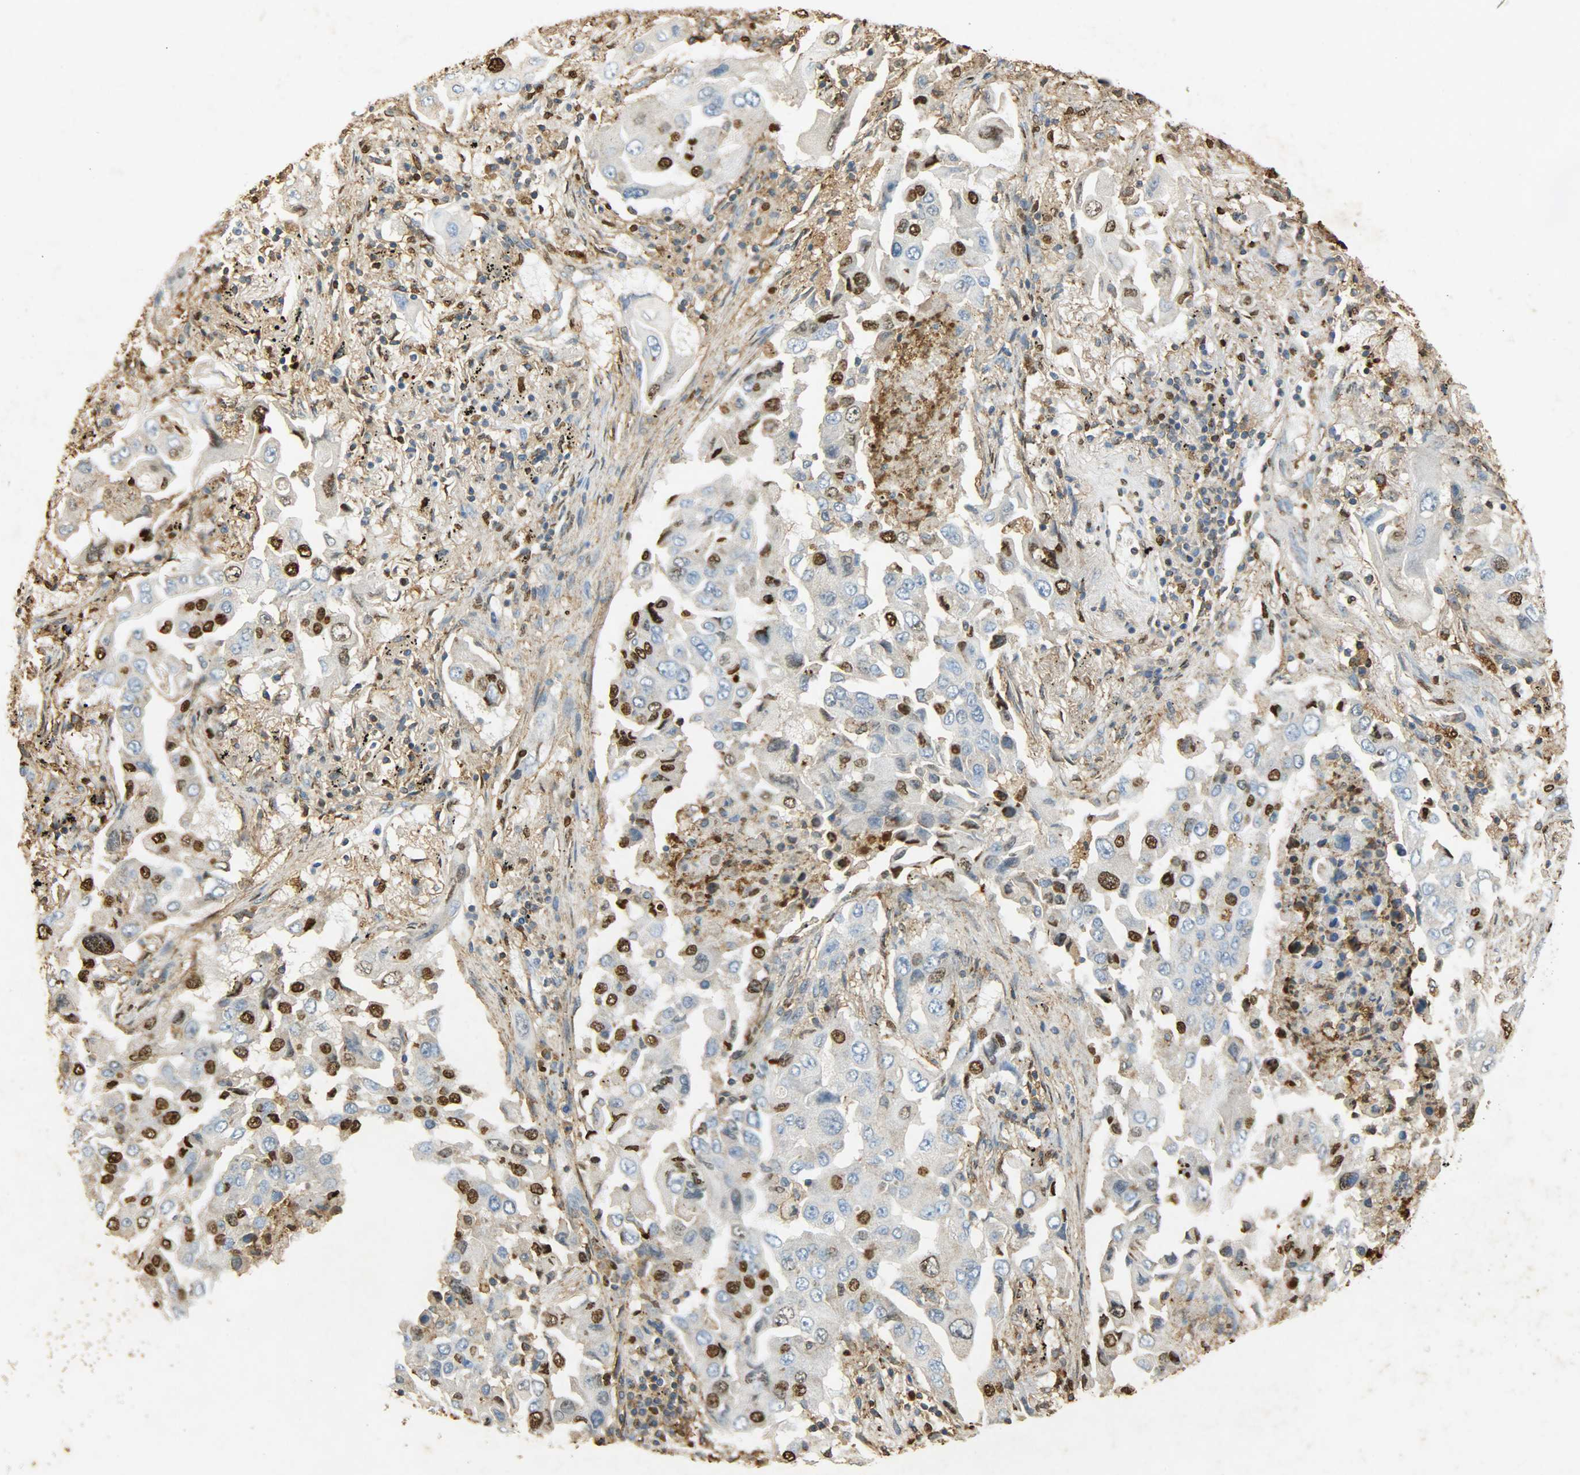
{"staining": {"intensity": "strong", "quantity": "25%-75%", "location": "nuclear"}, "tissue": "lung cancer", "cell_type": "Tumor cells", "image_type": "cancer", "snomed": [{"axis": "morphology", "description": "Adenocarcinoma, NOS"}, {"axis": "topography", "description": "Lung"}], "caption": "This micrograph shows lung adenocarcinoma stained with IHC to label a protein in brown. The nuclear of tumor cells show strong positivity for the protein. Nuclei are counter-stained blue.", "gene": "ANXA6", "patient": {"sex": "female", "age": 65}}